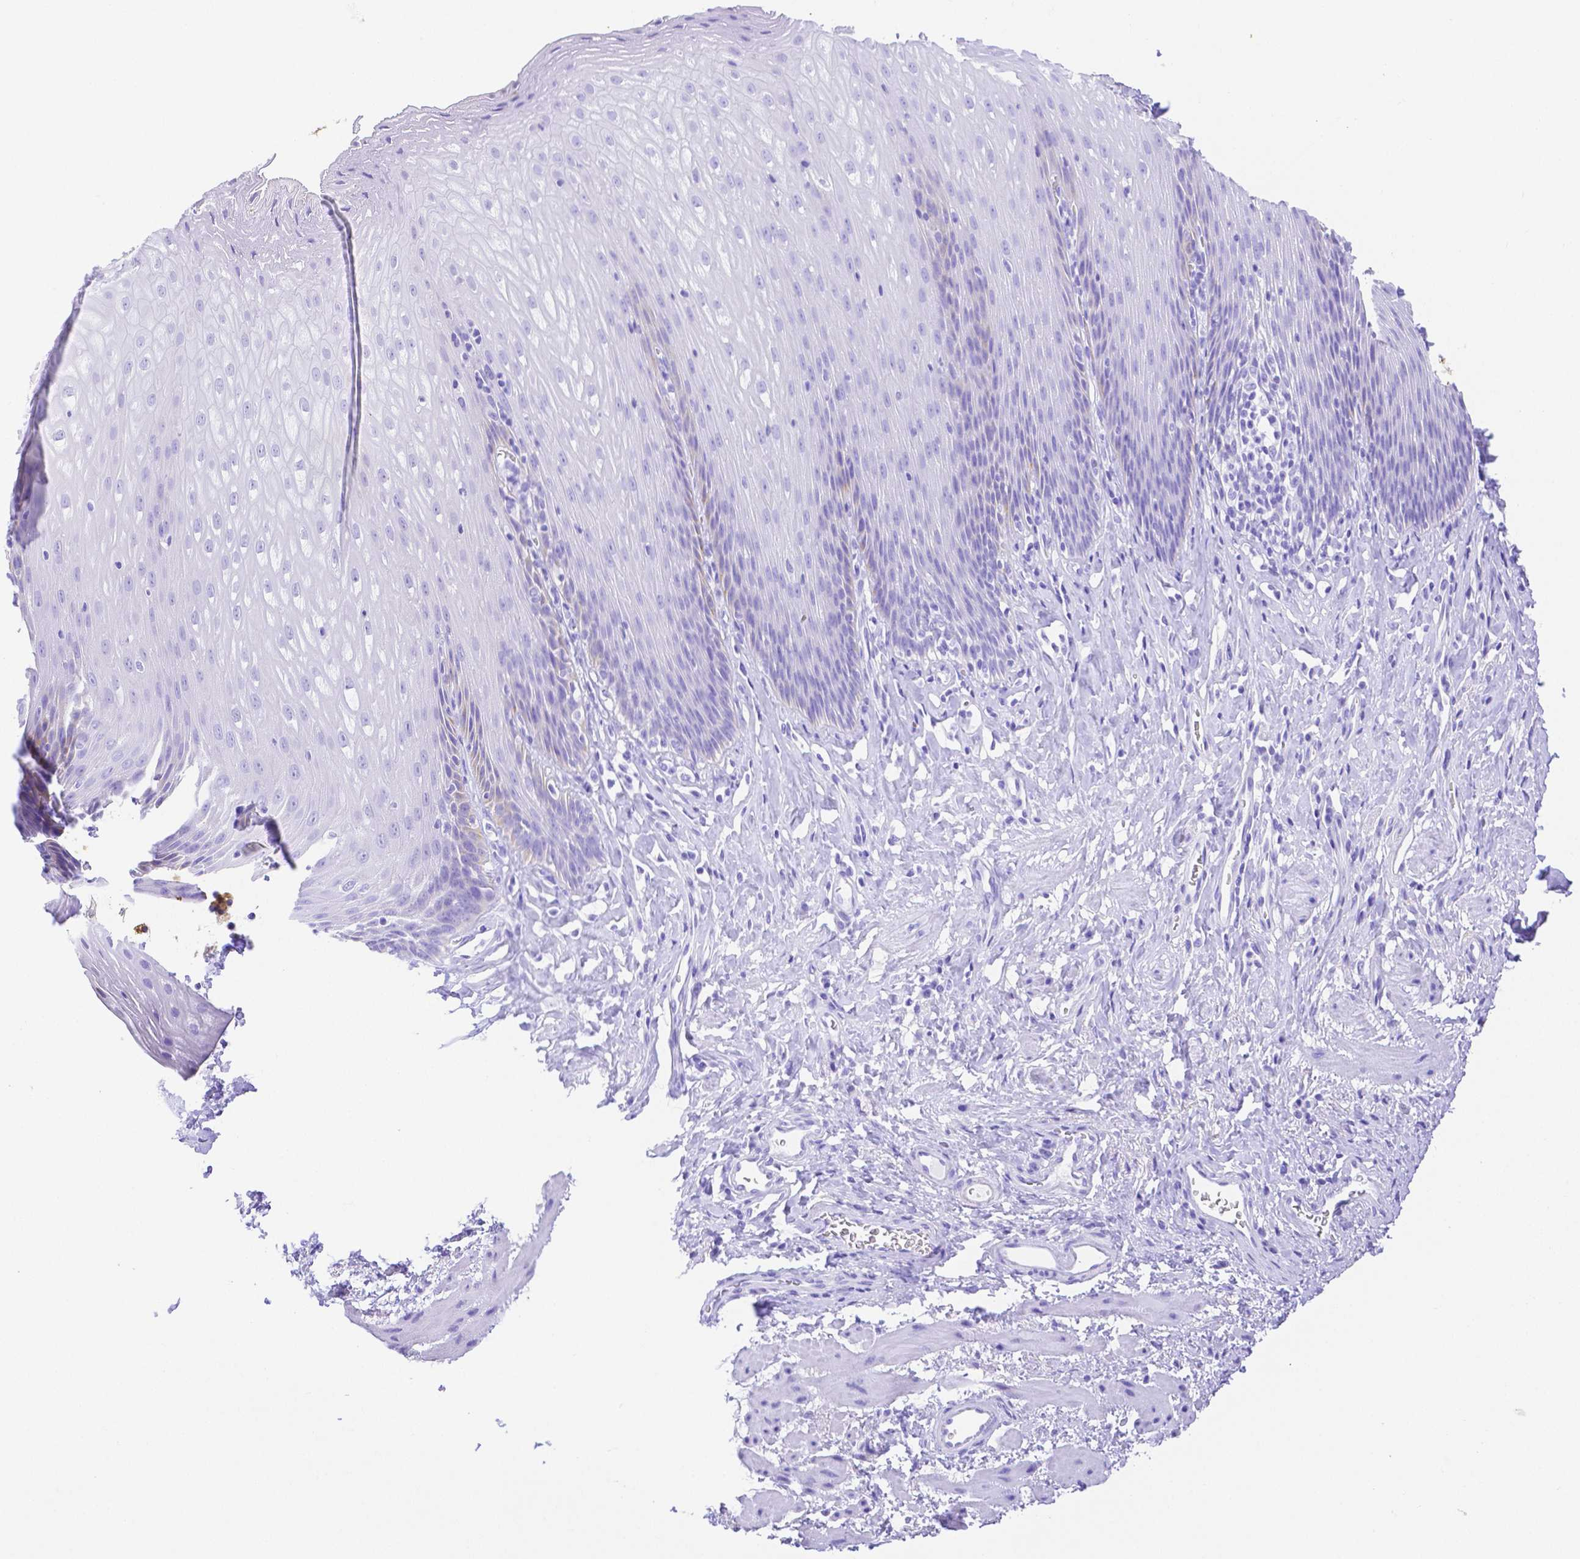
{"staining": {"intensity": "negative", "quantity": "none", "location": "none"}, "tissue": "esophagus", "cell_type": "Squamous epithelial cells", "image_type": "normal", "snomed": [{"axis": "morphology", "description": "Normal tissue, NOS"}, {"axis": "topography", "description": "Esophagus"}], "caption": "A high-resolution histopathology image shows immunohistochemistry staining of unremarkable esophagus, which shows no significant positivity in squamous epithelial cells.", "gene": "SMR3A", "patient": {"sex": "female", "age": 61}}